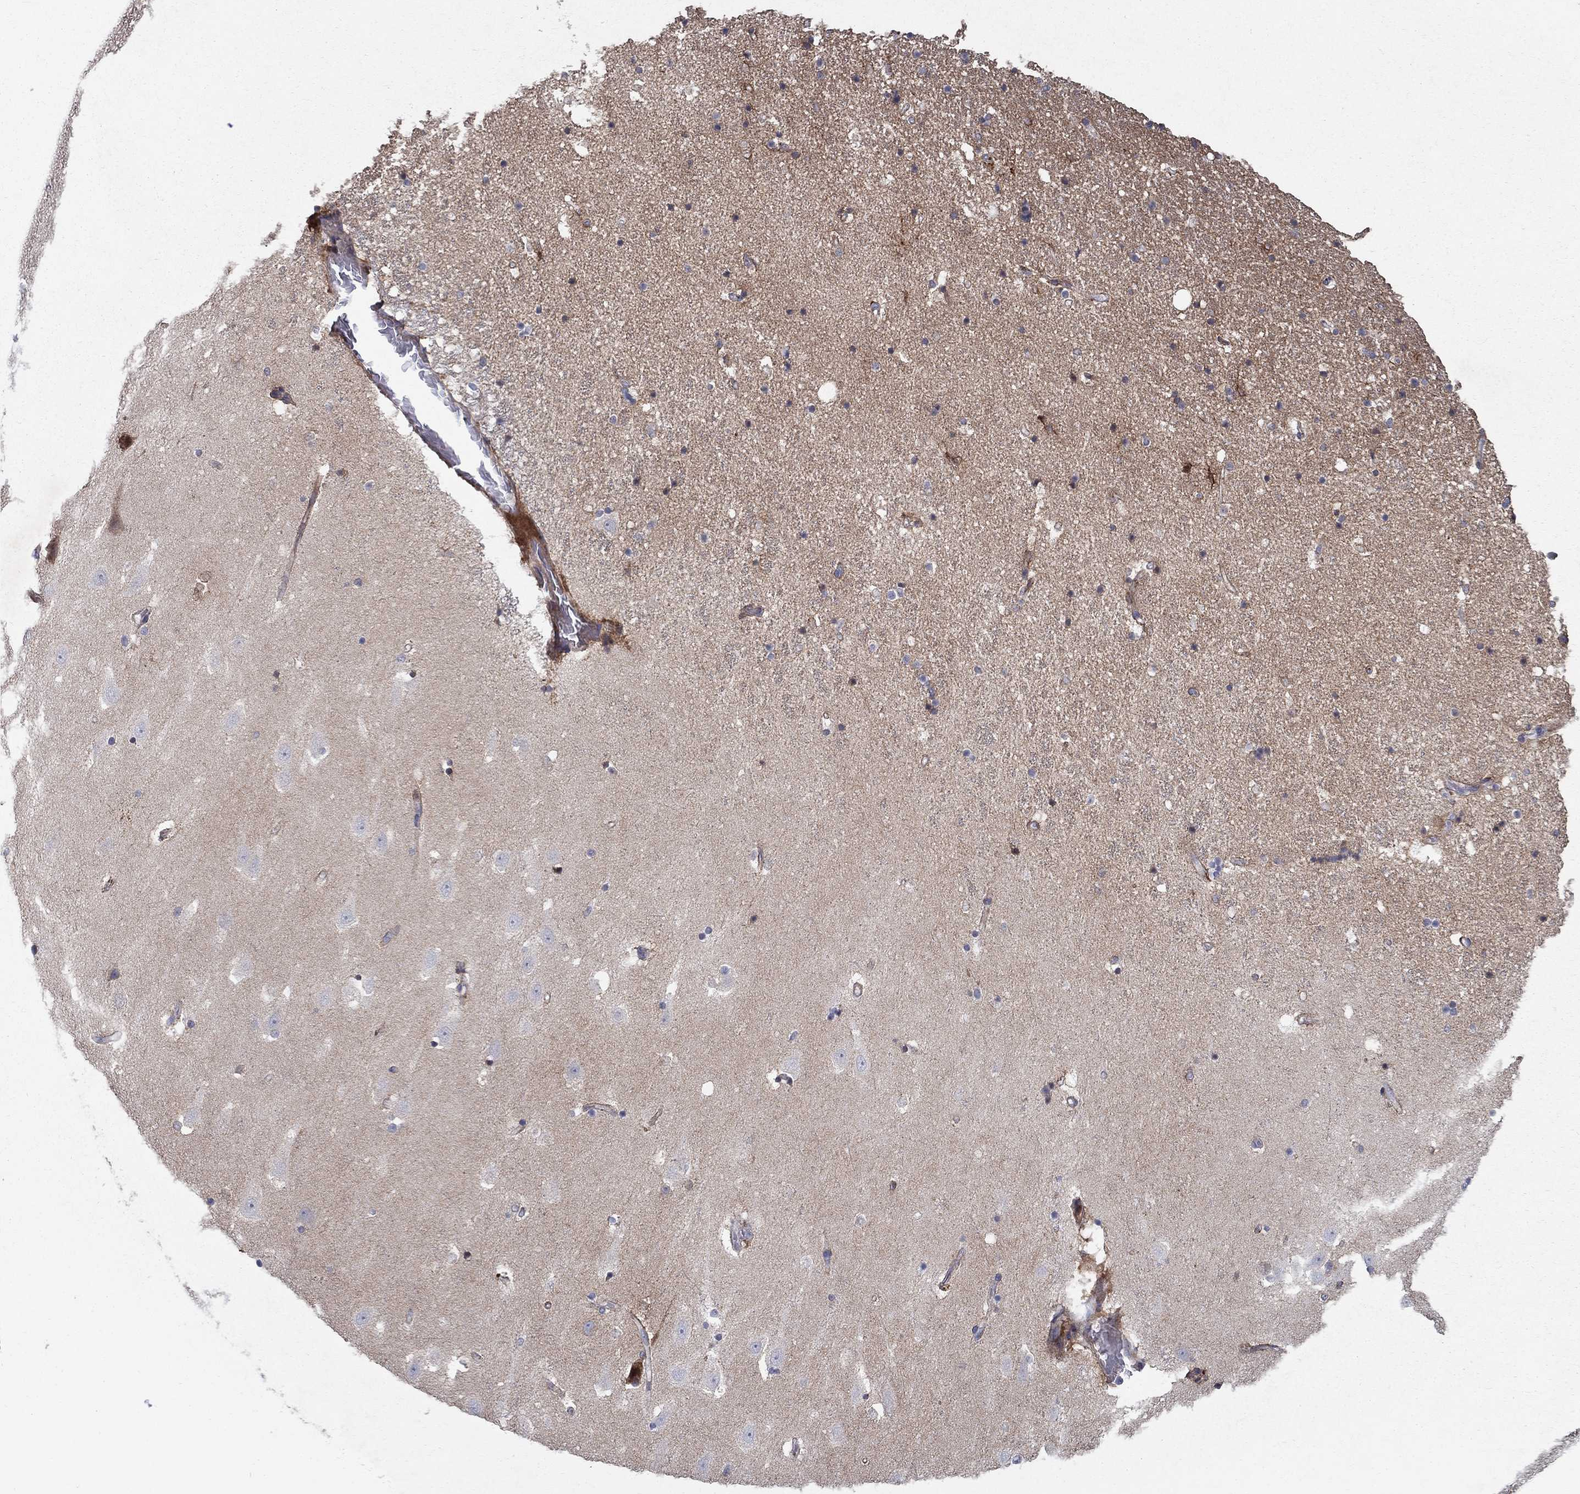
{"staining": {"intensity": "moderate", "quantity": "<25%", "location": "cytoplasmic/membranous"}, "tissue": "hippocampus", "cell_type": "Glial cells", "image_type": "normal", "snomed": [{"axis": "morphology", "description": "Normal tissue, NOS"}, {"axis": "topography", "description": "Hippocampus"}], "caption": "A brown stain highlights moderate cytoplasmic/membranous staining of a protein in glial cells of benign human hippocampus.", "gene": "NTRK2", "patient": {"sex": "male", "age": 49}}